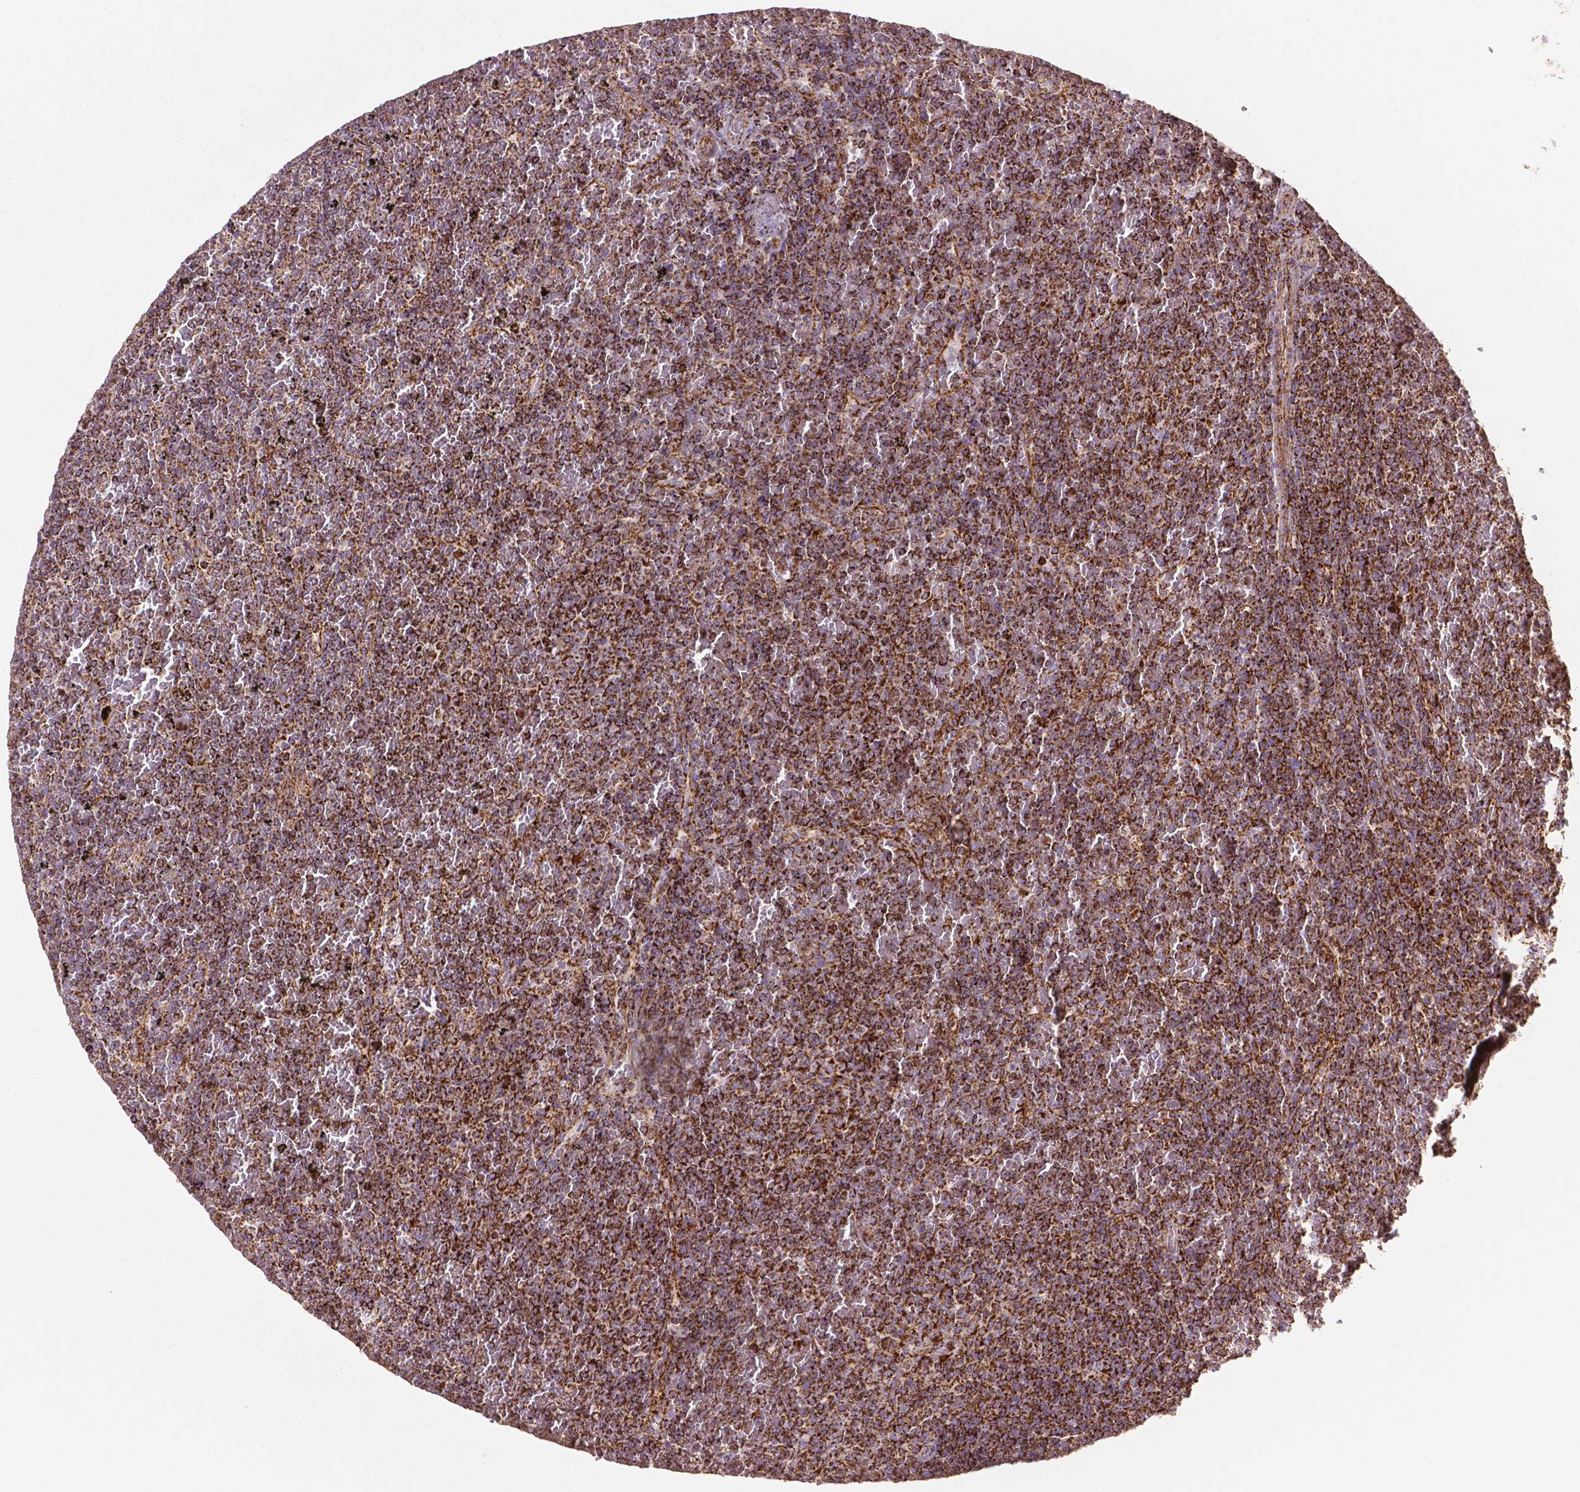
{"staining": {"intensity": "strong", "quantity": ">75%", "location": "cytoplasmic/membranous"}, "tissue": "lymphoma", "cell_type": "Tumor cells", "image_type": "cancer", "snomed": [{"axis": "morphology", "description": "Malignant lymphoma, non-Hodgkin's type, Low grade"}, {"axis": "topography", "description": "Spleen"}], "caption": "A photomicrograph showing strong cytoplasmic/membranous positivity in approximately >75% of tumor cells in lymphoma, as visualized by brown immunohistochemical staining.", "gene": "ILVBL", "patient": {"sex": "female", "age": 77}}